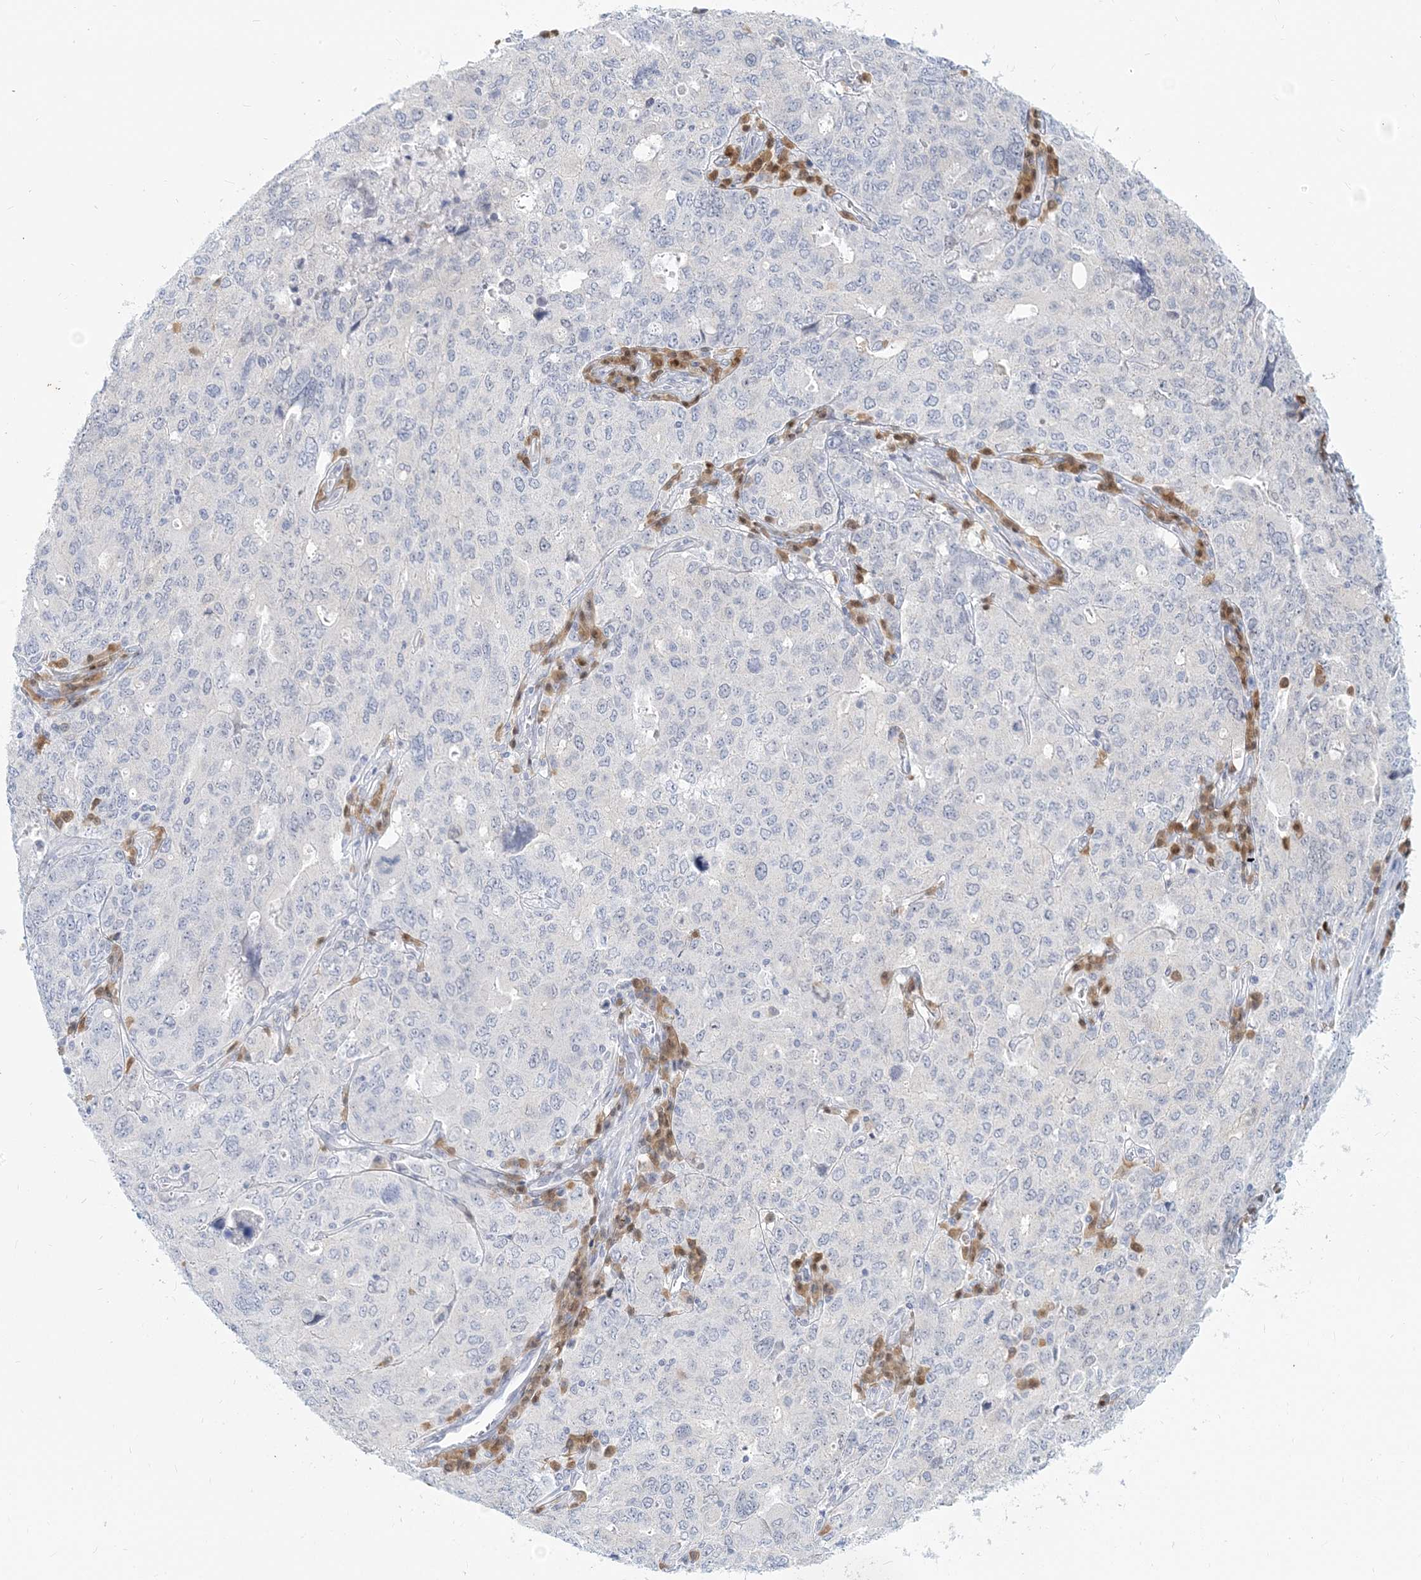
{"staining": {"intensity": "negative", "quantity": "none", "location": "none"}, "tissue": "ovarian cancer", "cell_type": "Tumor cells", "image_type": "cancer", "snomed": [{"axis": "morphology", "description": "Carcinoma, endometroid"}, {"axis": "topography", "description": "Ovary"}], "caption": "DAB (3,3'-diaminobenzidine) immunohistochemical staining of ovarian endometroid carcinoma shows no significant expression in tumor cells.", "gene": "GMPPA", "patient": {"sex": "female", "age": 62}}